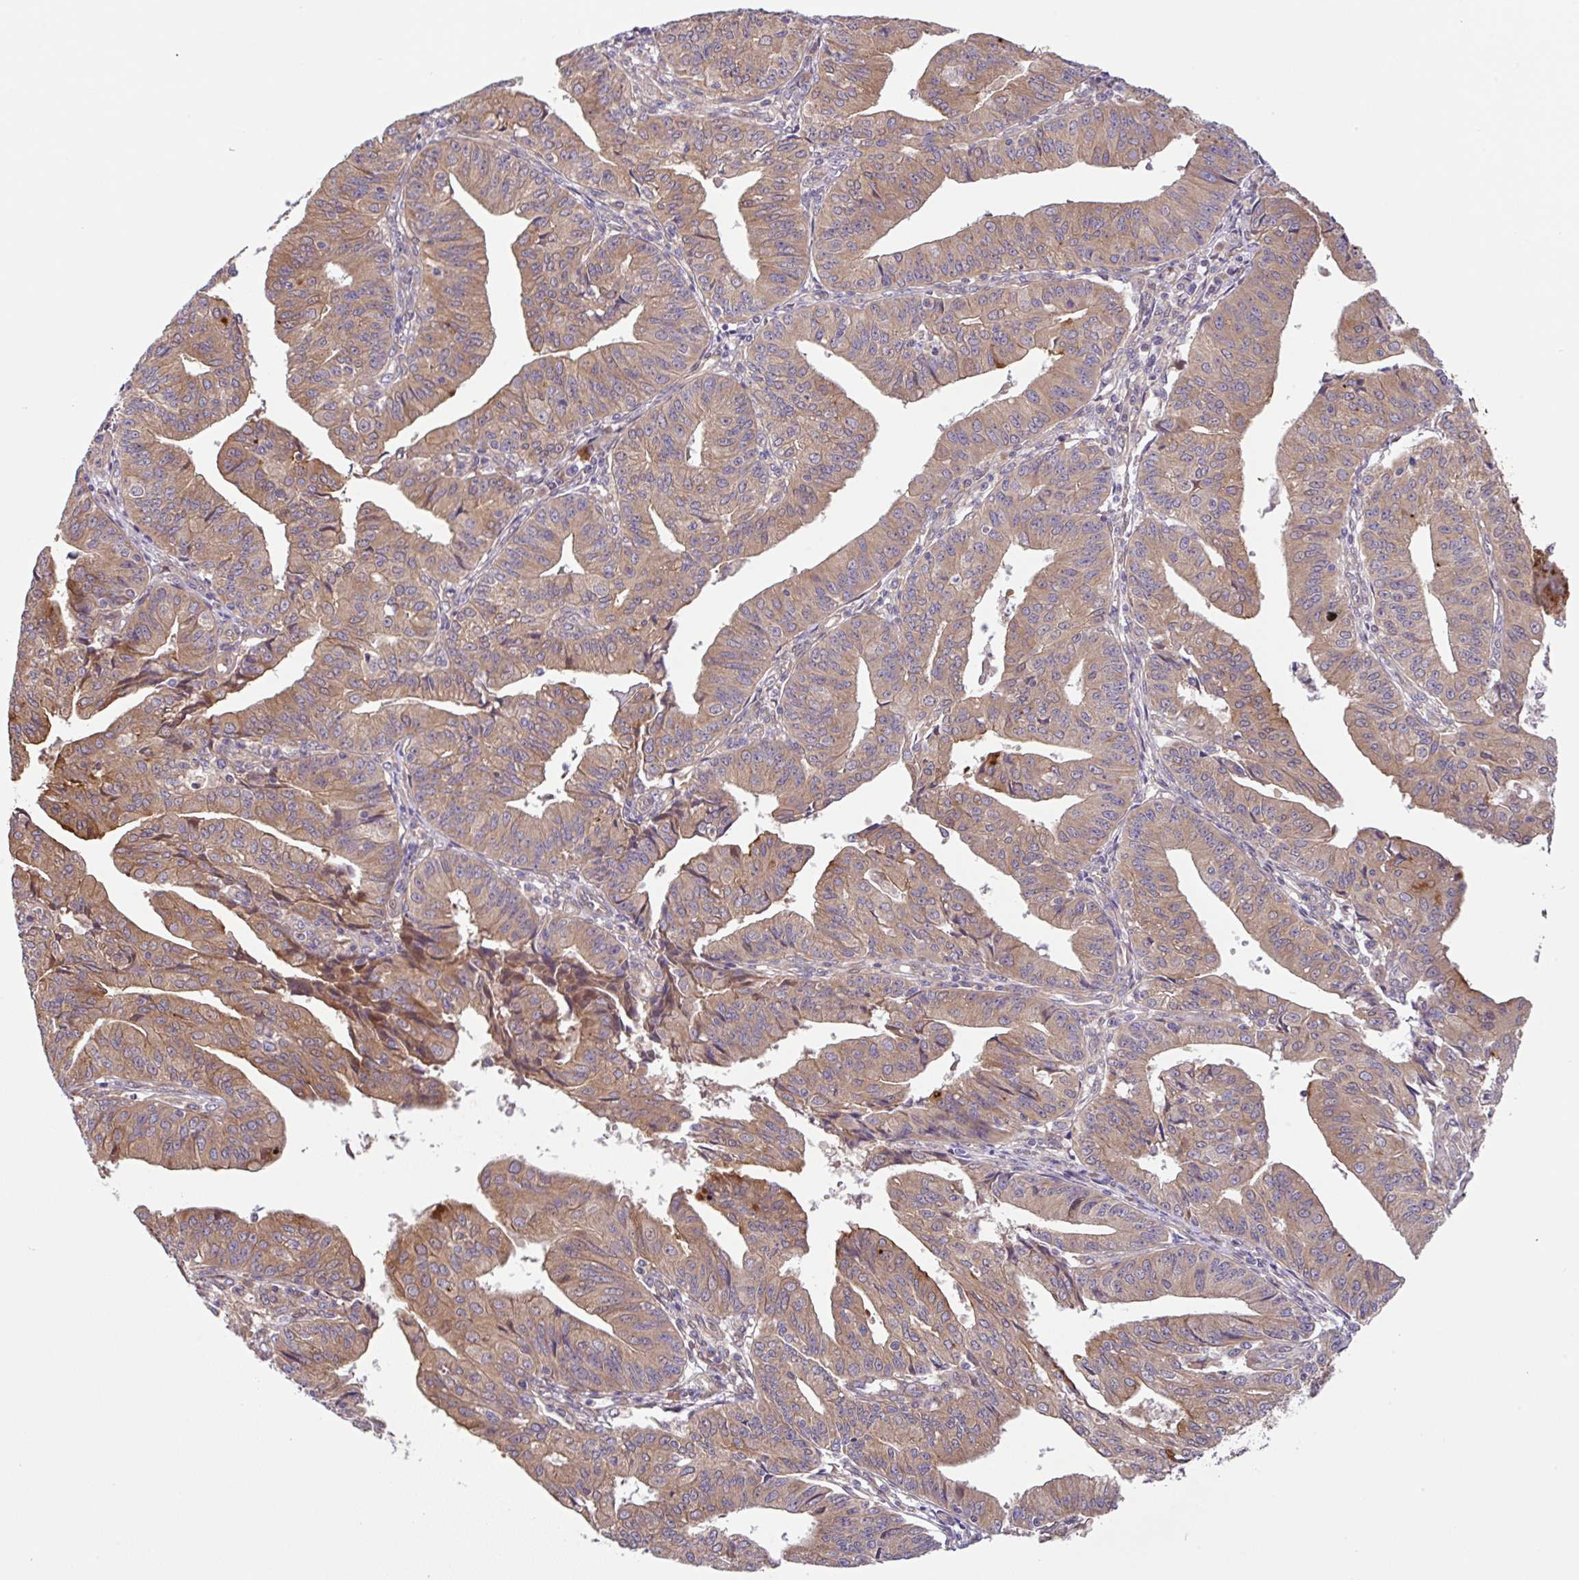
{"staining": {"intensity": "moderate", "quantity": ">75%", "location": "cytoplasmic/membranous"}, "tissue": "endometrial cancer", "cell_type": "Tumor cells", "image_type": "cancer", "snomed": [{"axis": "morphology", "description": "Adenocarcinoma, NOS"}, {"axis": "topography", "description": "Endometrium"}], "caption": "DAB (3,3'-diaminobenzidine) immunohistochemical staining of human adenocarcinoma (endometrial) demonstrates moderate cytoplasmic/membranous protein expression in about >75% of tumor cells. (Brightfield microscopy of DAB IHC at high magnification).", "gene": "UBE4A", "patient": {"sex": "female", "age": 56}}